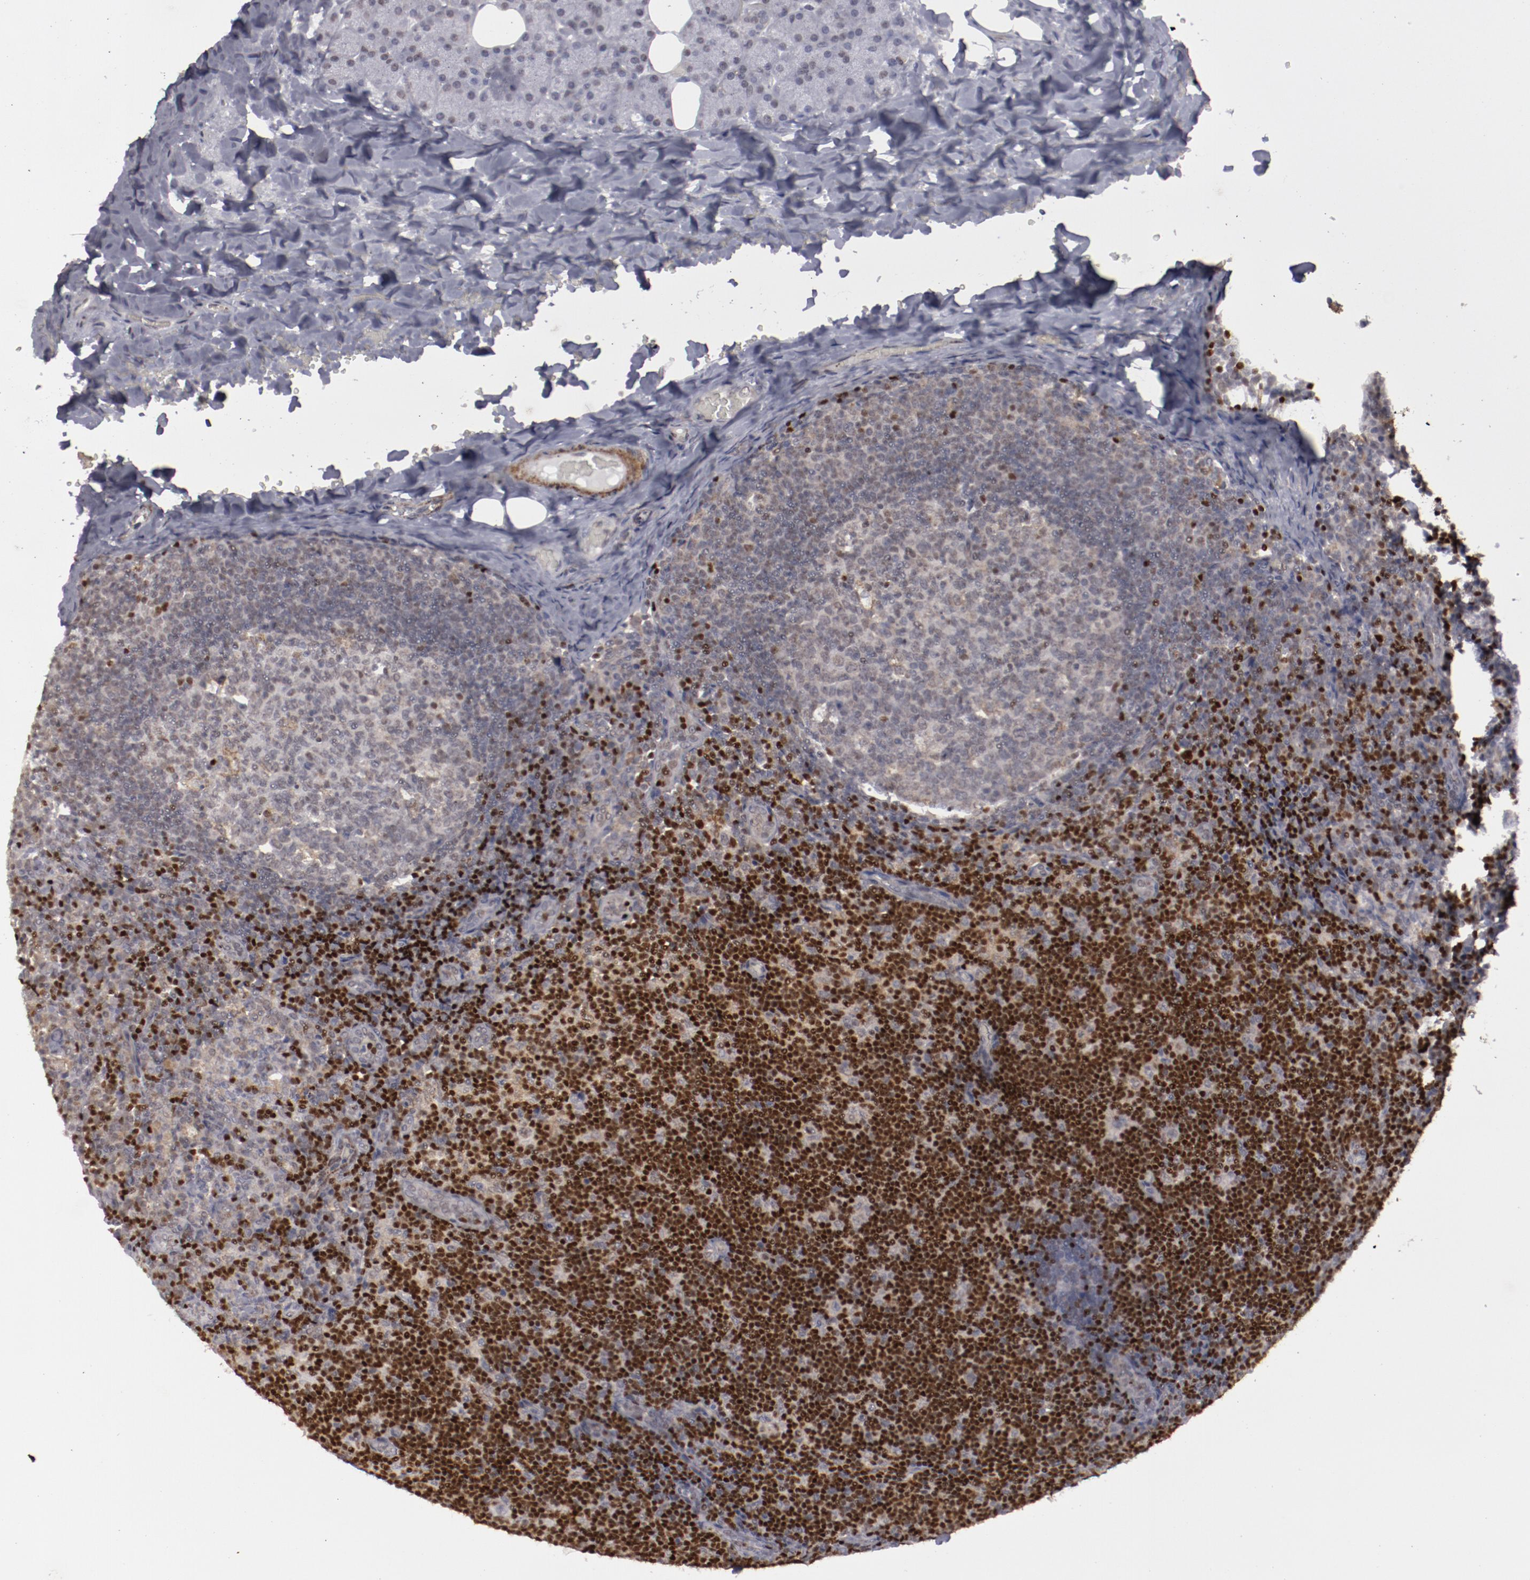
{"staining": {"intensity": "negative", "quantity": "none", "location": "none"}, "tissue": "lymph node", "cell_type": "Germinal center cells", "image_type": "normal", "snomed": [{"axis": "morphology", "description": "Normal tissue, NOS"}, {"axis": "topography", "description": "Lymph node"}, {"axis": "topography", "description": "Salivary gland"}], "caption": "The photomicrograph exhibits no significant positivity in germinal center cells of lymph node.", "gene": "LEF1", "patient": {"sex": "male", "age": 8}}